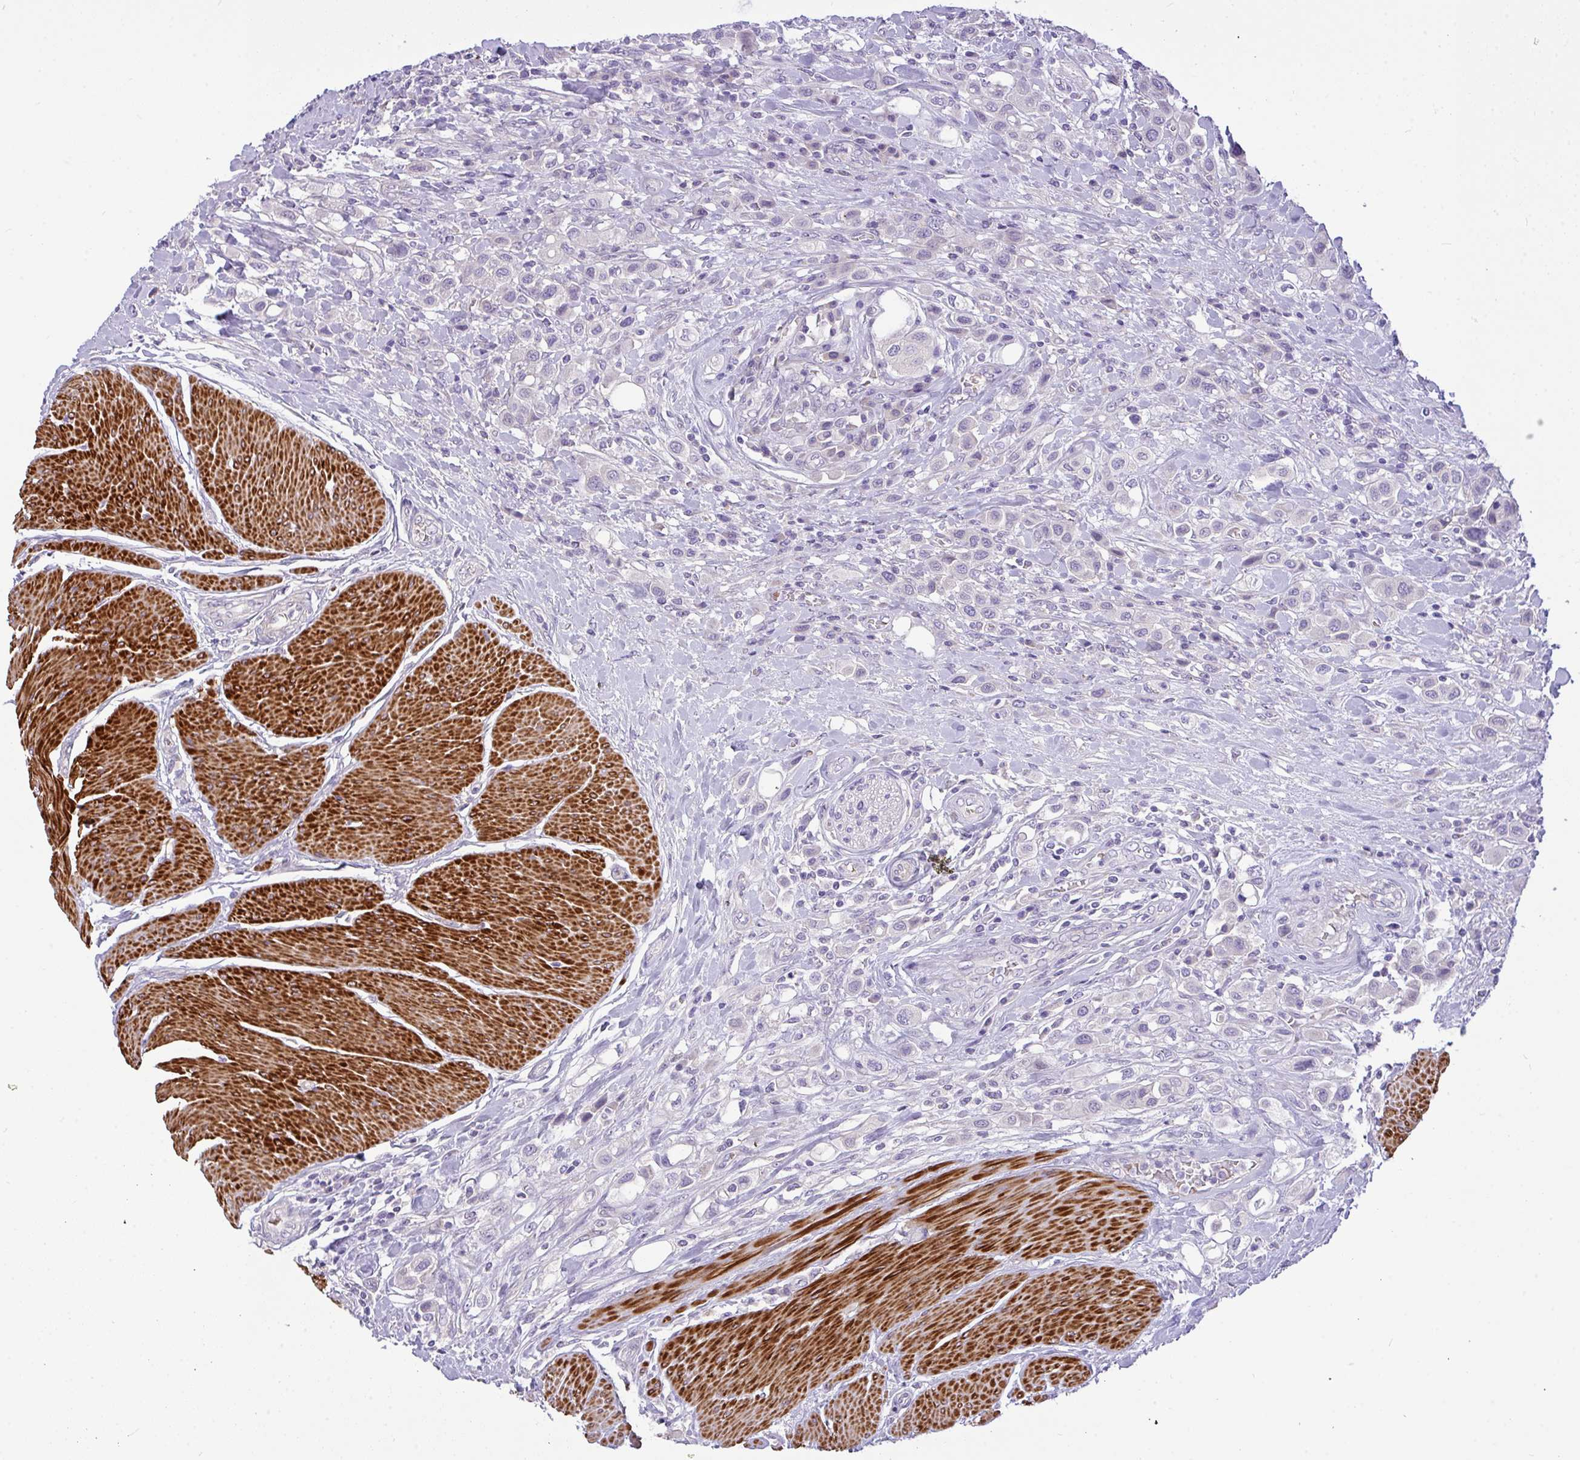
{"staining": {"intensity": "negative", "quantity": "none", "location": "none"}, "tissue": "urothelial cancer", "cell_type": "Tumor cells", "image_type": "cancer", "snomed": [{"axis": "morphology", "description": "Urothelial carcinoma, High grade"}, {"axis": "topography", "description": "Urinary bladder"}], "caption": "There is no significant staining in tumor cells of high-grade urothelial carcinoma.", "gene": "MOCS1", "patient": {"sex": "male", "age": 50}}